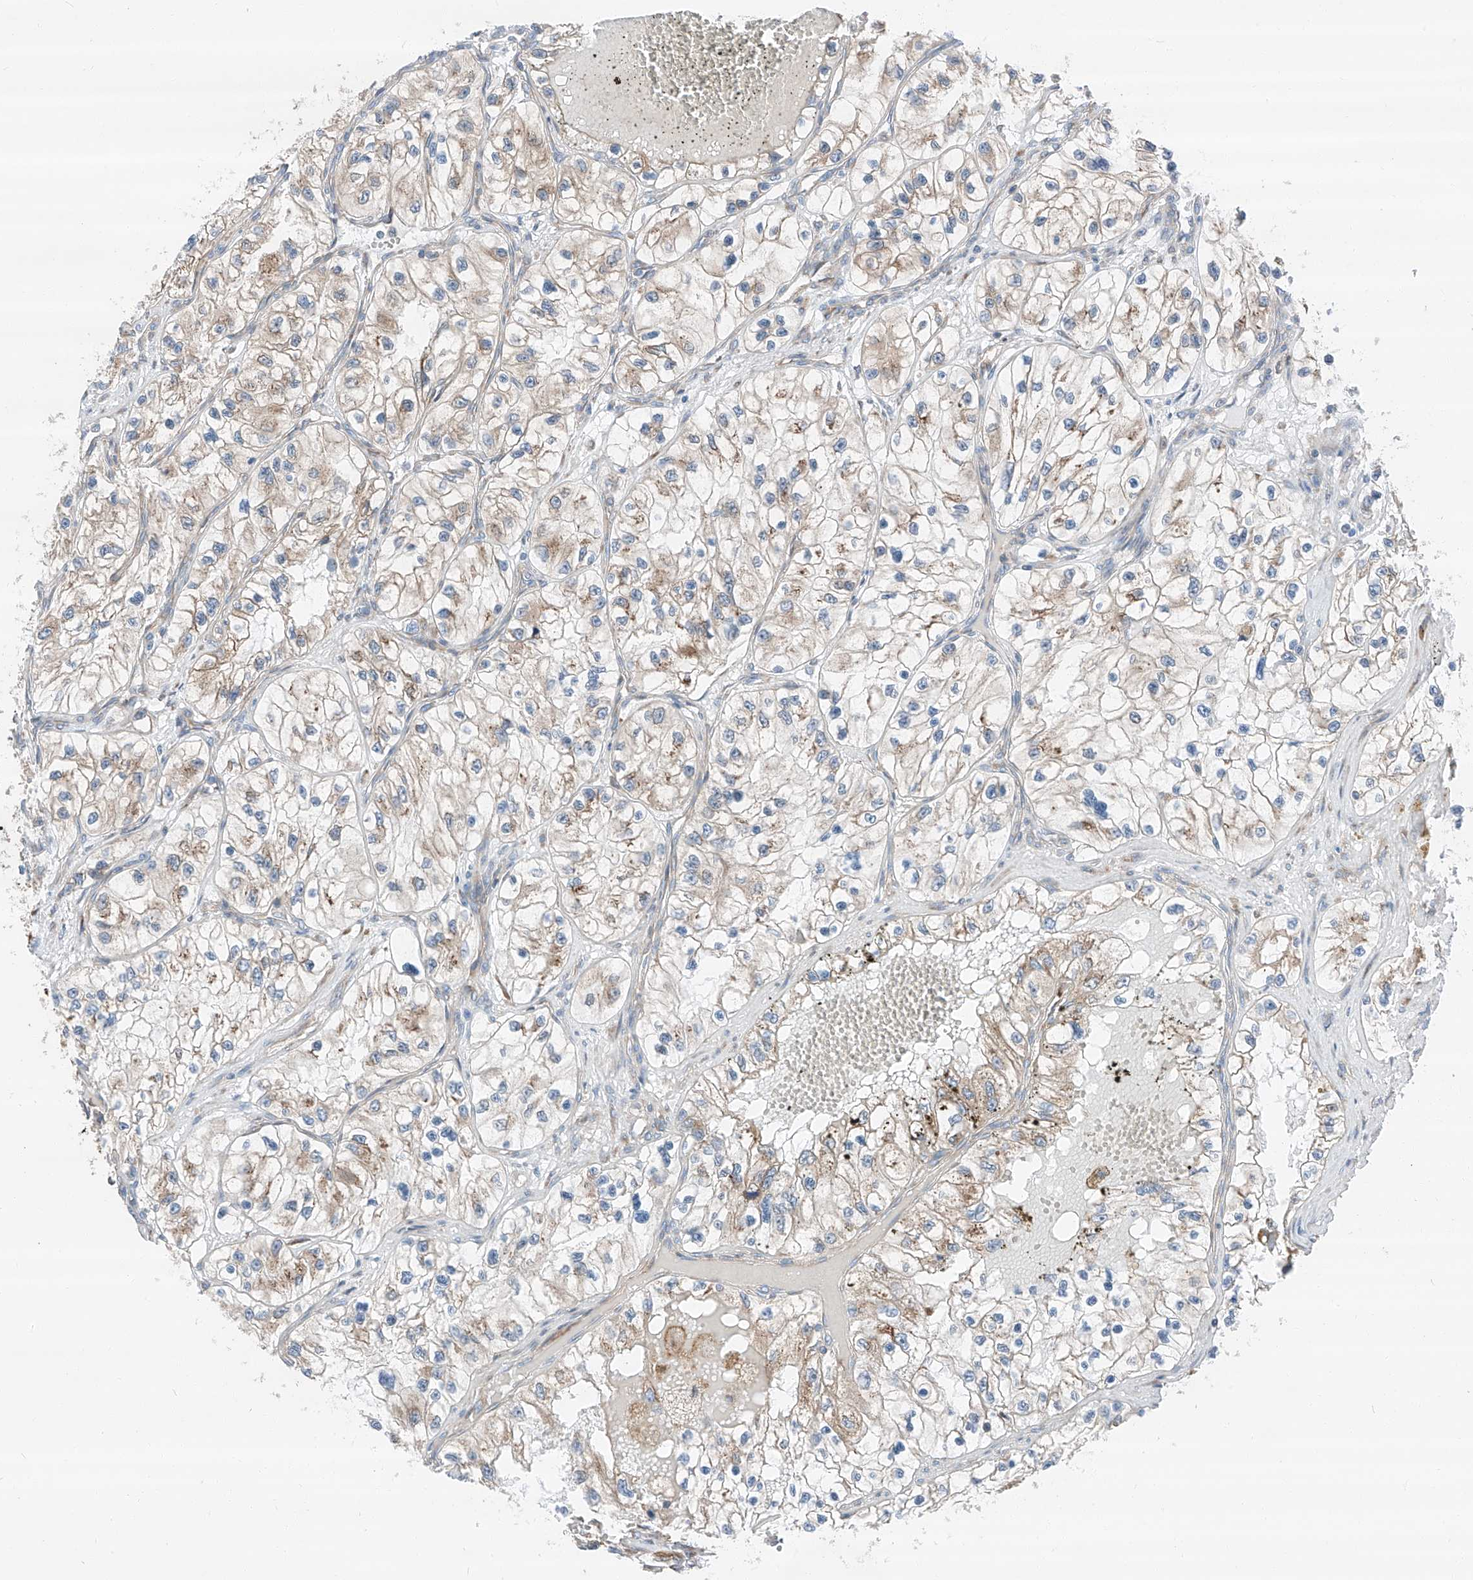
{"staining": {"intensity": "weak", "quantity": "<25%", "location": "cytoplasmic/membranous"}, "tissue": "renal cancer", "cell_type": "Tumor cells", "image_type": "cancer", "snomed": [{"axis": "morphology", "description": "Adenocarcinoma, NOS"}, {"axis": "topography", "description": "Kidney"}], "caption": "The immunohistochemistry (IHC) image has no significant staining in tumor cells of renal adenocarcinoma tissue.", "gene": "ZC3H15", "patient": {"sex": "female", "age": 57}}